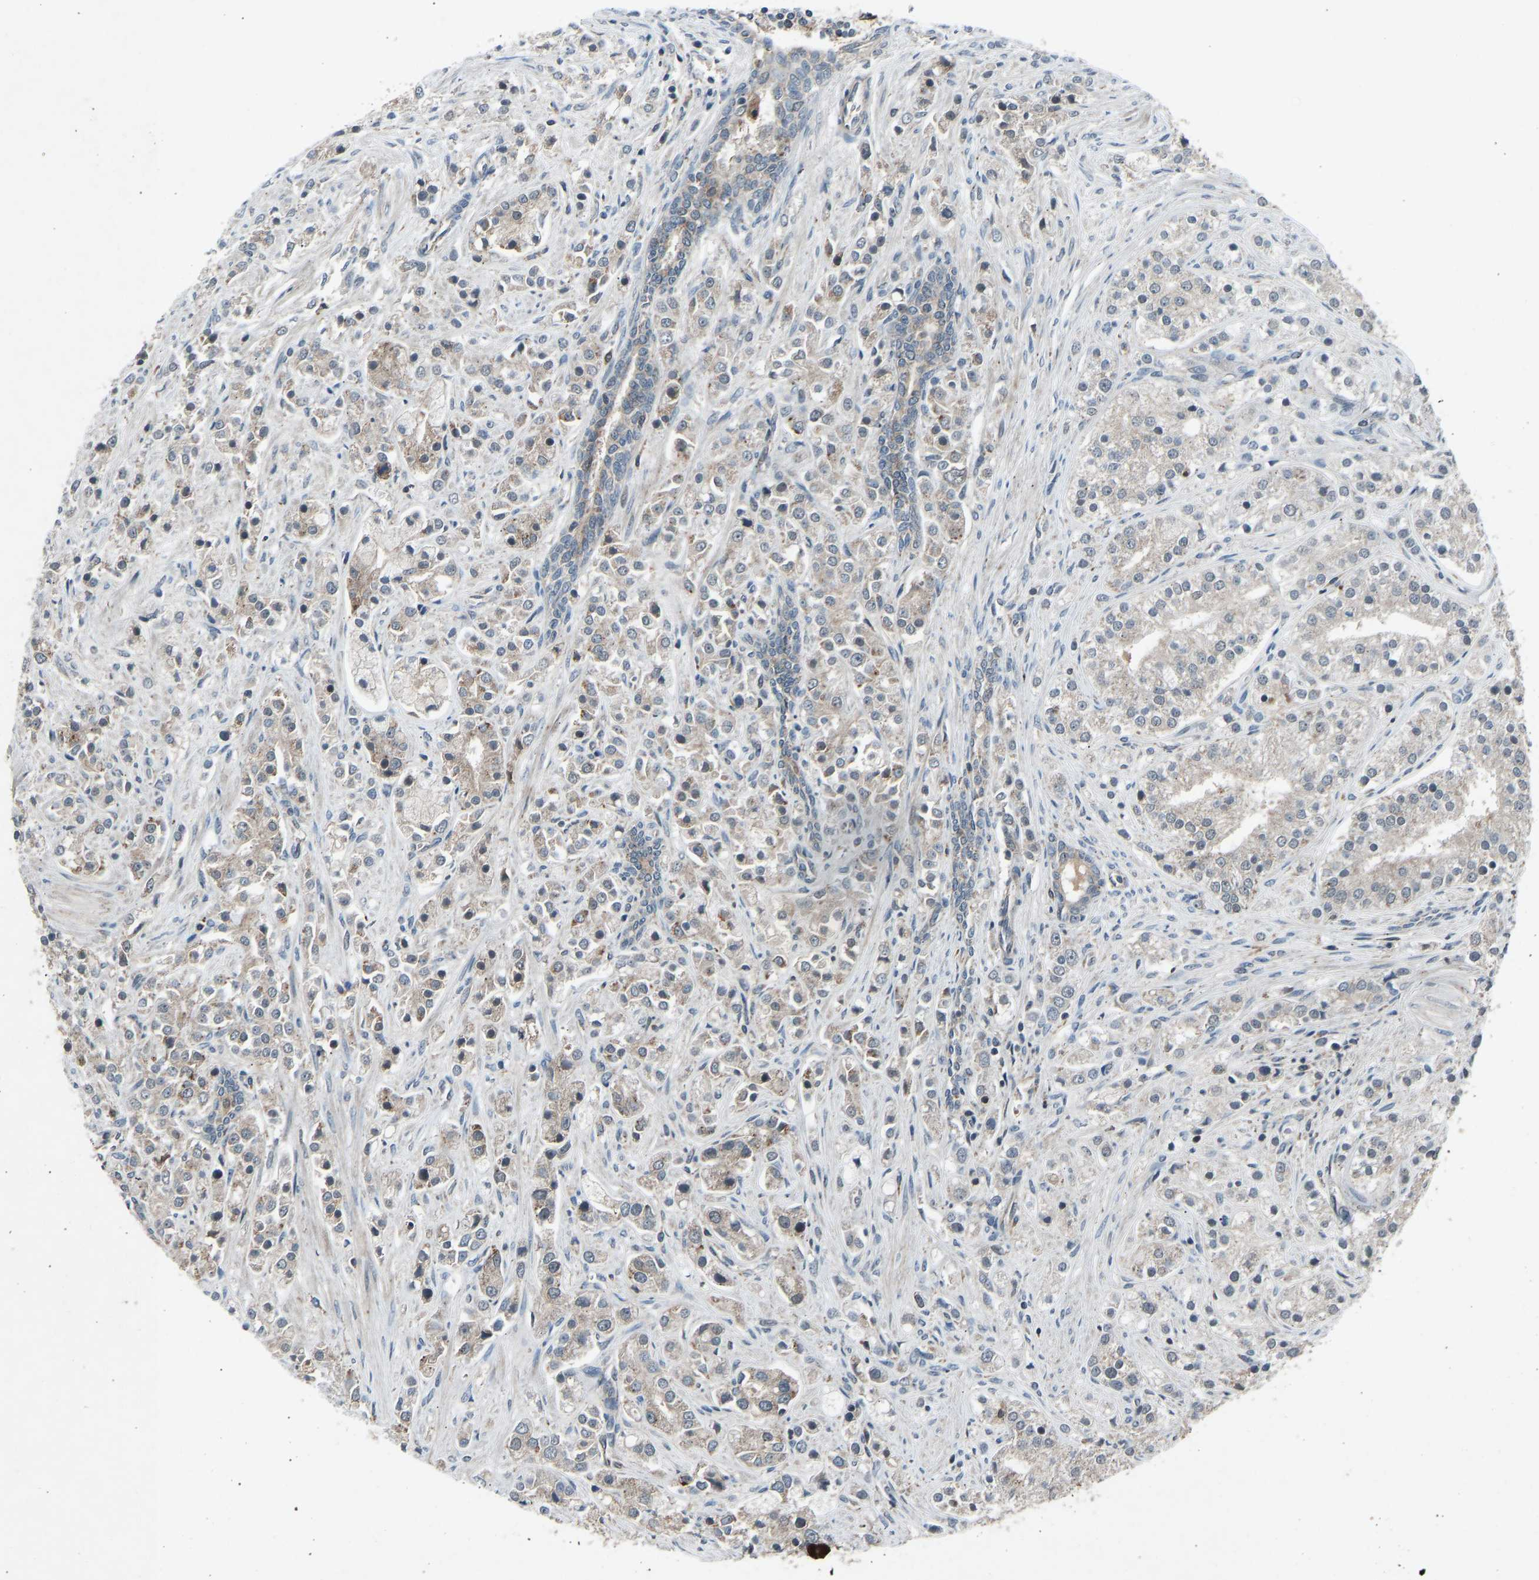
{"staining": {"intensity": "moderate", "quantity": "<25%", "location": "cytoplasmic/membranous"}, "tissue": "prostate cancer", "cell_type": "Tumor cells", "image_type": "cancer", "snomed": [{"axis": "morphology", "description": "Adenocarcinoma, High grade"}, {"axis": "topography", "description": "Prostate"}], "caption": "Immunohistochemistry of prostate cancer exhibits low levels of moderate cytoplasmic/membranous positivity in about <25% of tumor cells. The protein is shown in brown color, while the nuclei are stained blue.", "gene": "SLC43A1", "patient": {"sex": "male", "age": 50}}